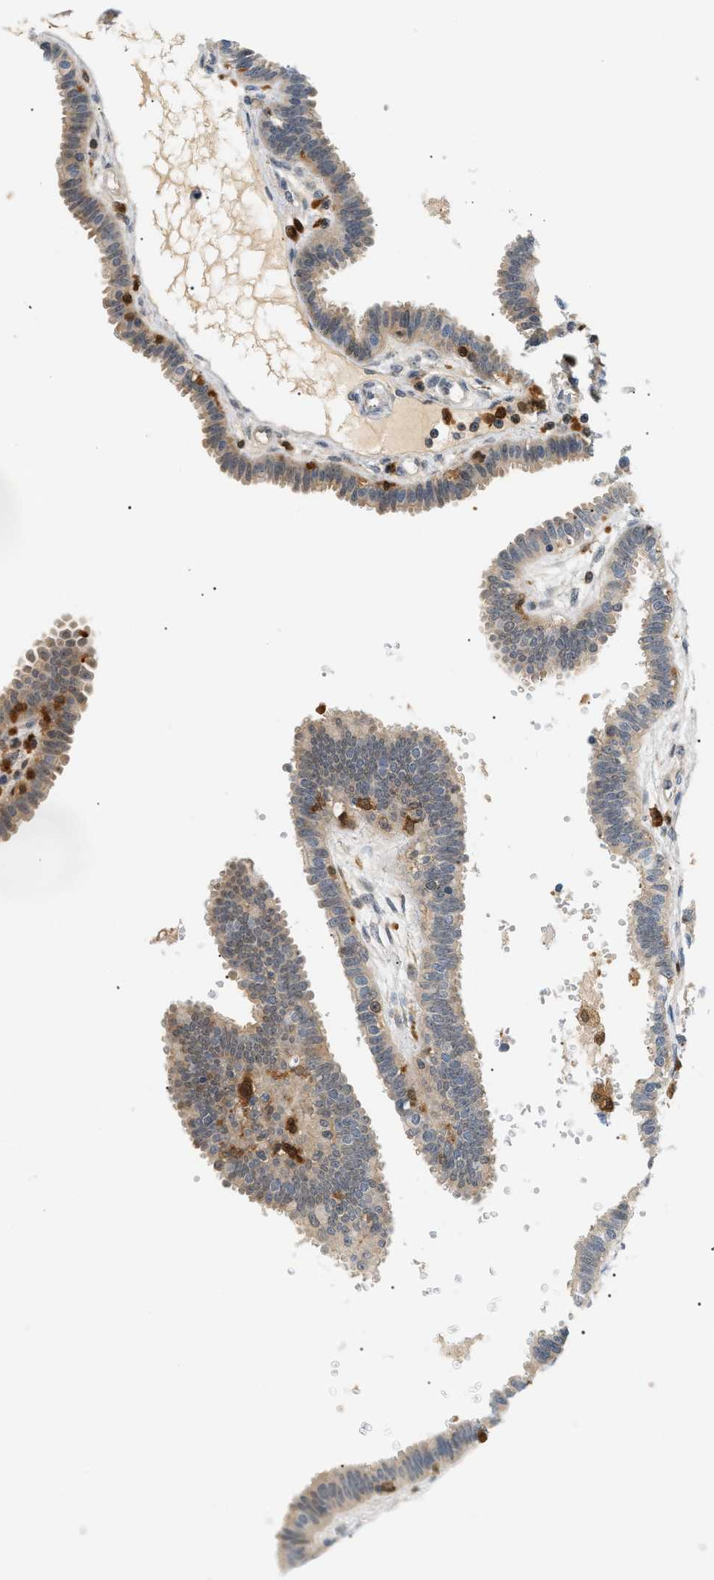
{"staining": {"intensity": "strong", "quantity": "<25%", "location": "cytoplasmic/membranous"}, "tissue": "fallopian tube", "cell_type": "Glandular cells", "image_type": "normal", "snomed": [{"axis": "morphology", "description": "Normal tissue, NOS"}, {"axis": "topography", "description": "Fallopian tube"}], "caption": "Immunohistochemistry (DAB (3,3'-diaminobenzidine)) staining of unremarkable fallopian tube shows strong cytoplasmic/membranous protein expression in about <25% of glandular cells.", "gene": "PYCARD", "patient": {"sex": "female", "age": 32}}